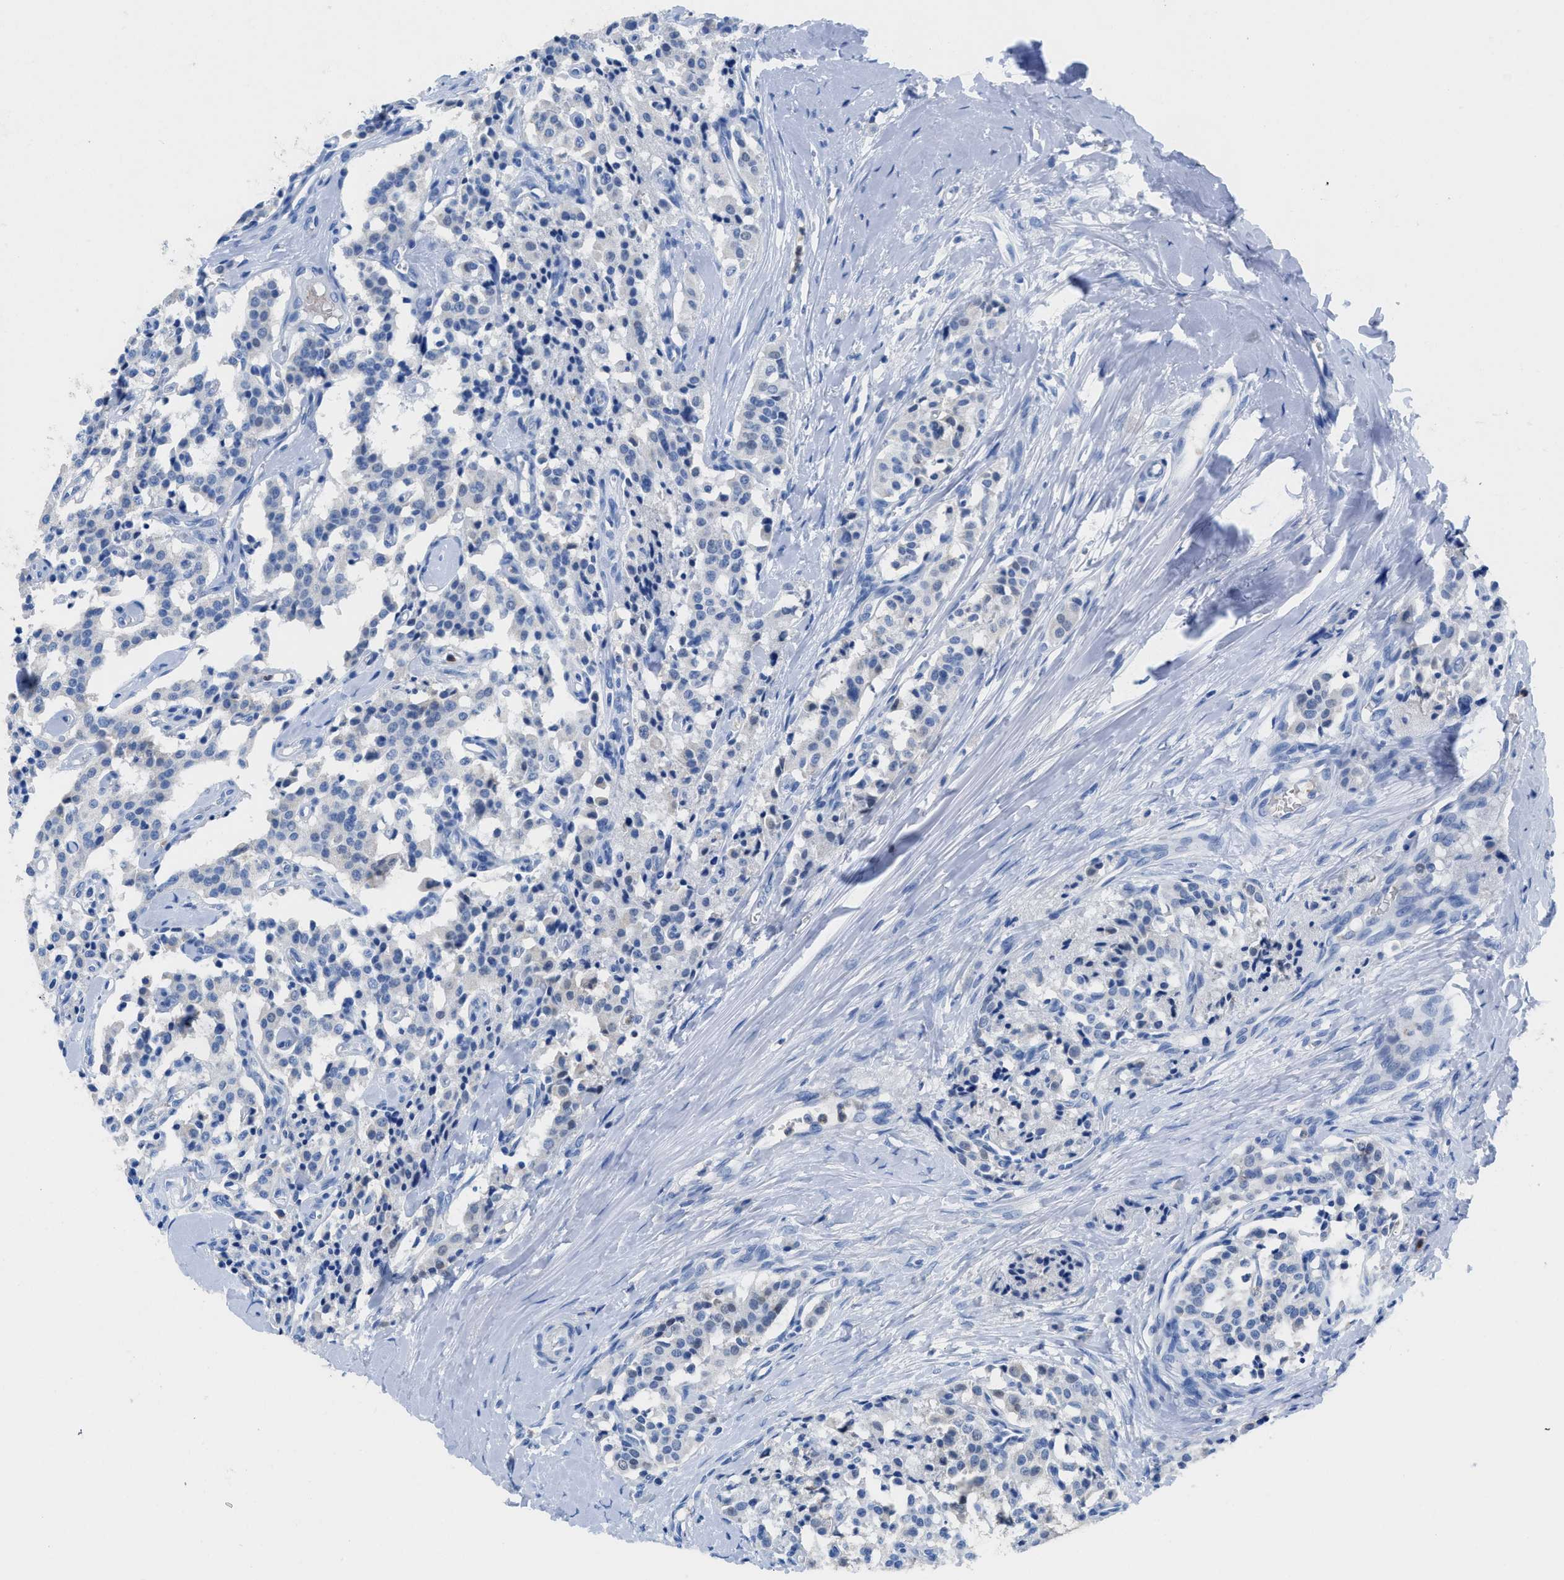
{"staining": {"intensity": "negative", "quantity": "none", "location": "none"}, "tissue": "carcinoid", "cell_type": "Tumor cells", "image_type": "cancer", "snomed": [{"axis": "morphology", "description": "Carcinoid, malignant, NOS"}, {"axis": "topography", "description": "Lung"}], "caption": "Carcinoid was stained to show a protein in brown. There is no significant staining in tumor cells.", "gene": "NEB", "patient": {"sex": "male", "age": 30}}